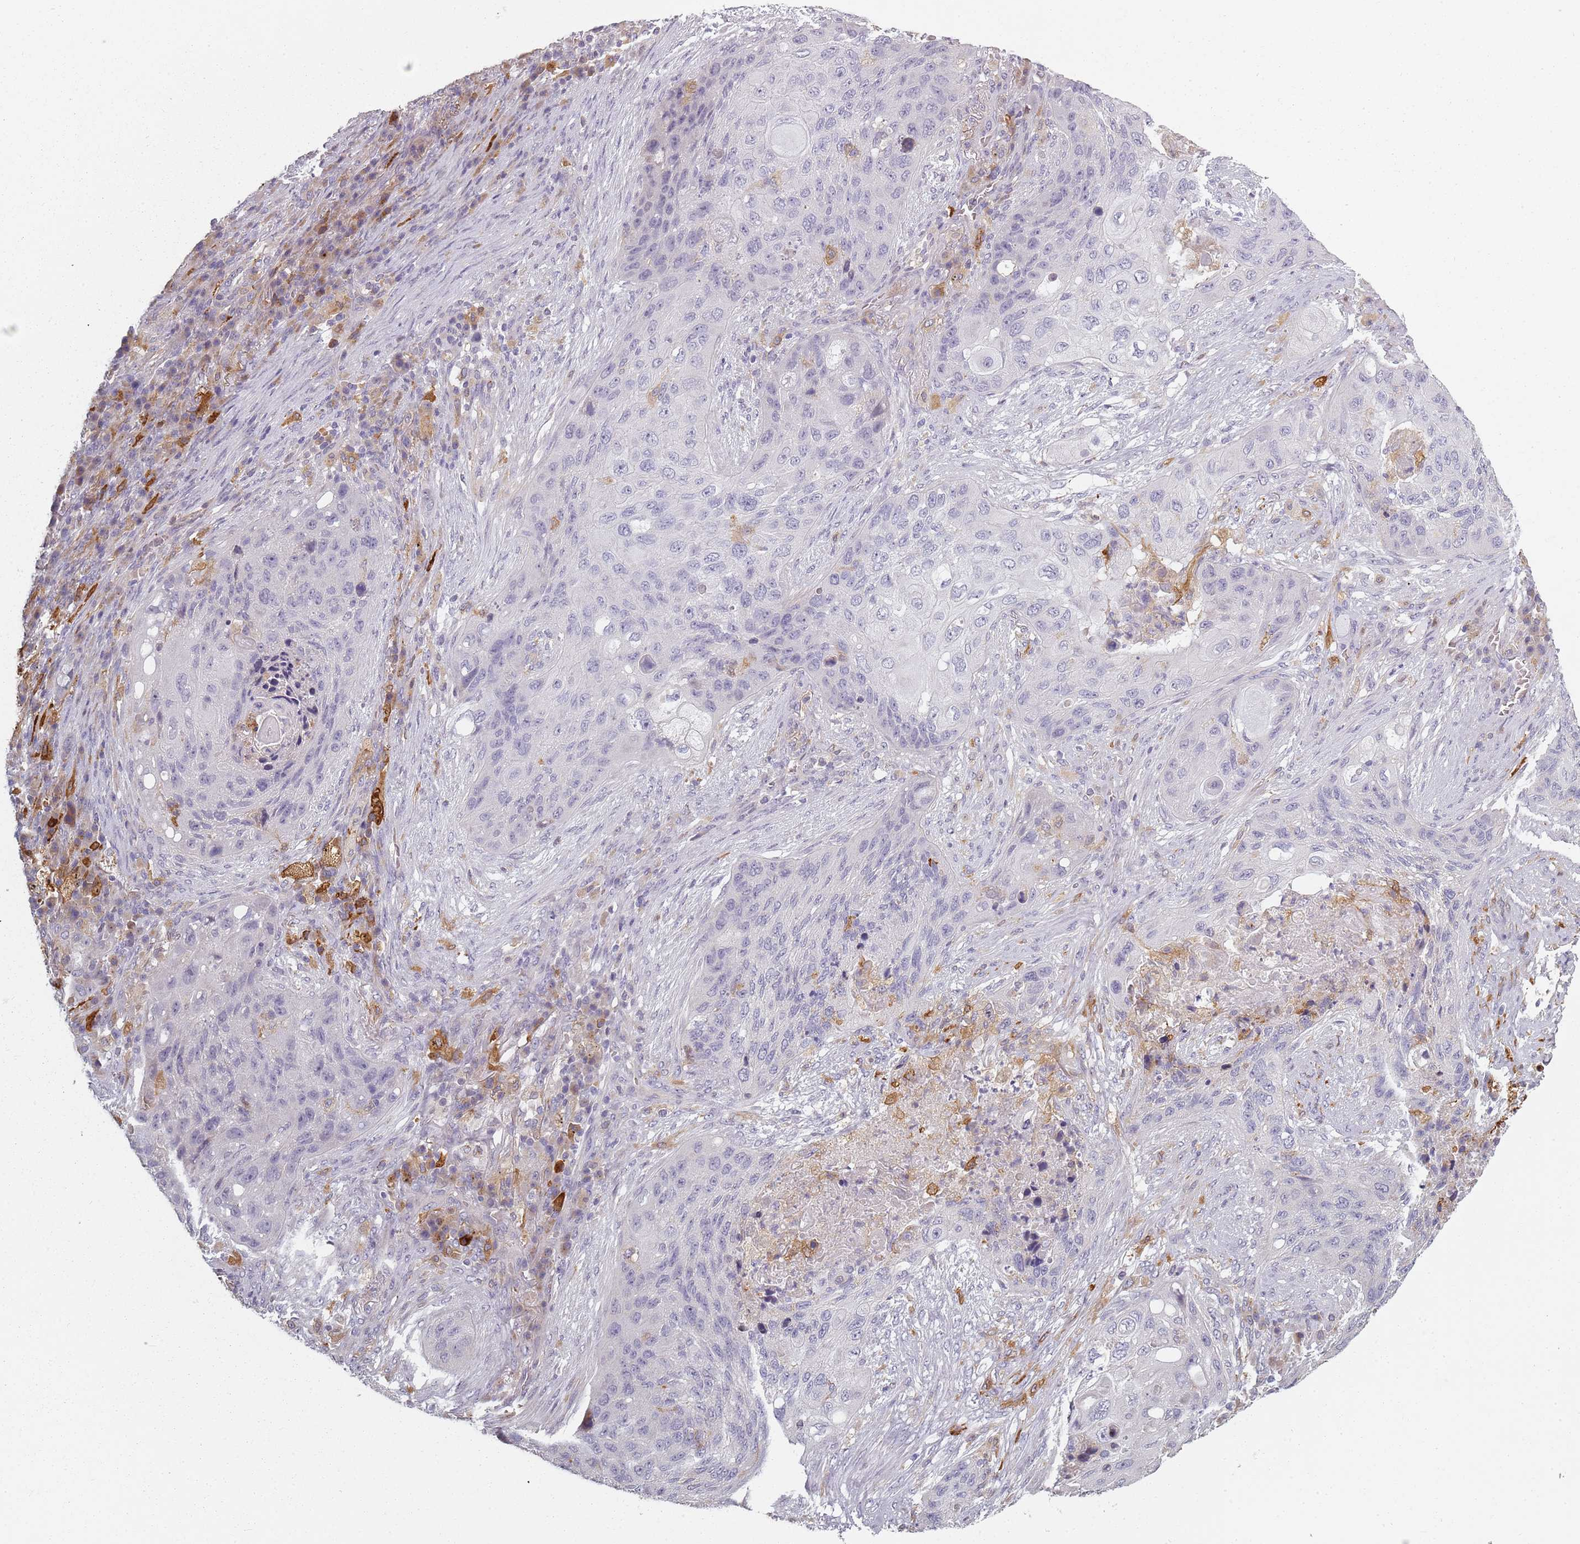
{"staining": {"intensity": "negative", "quantity": "none", "location": "none"}, "tissue": "lung cancer", "cell_type": "Tumor cells", "image_type": "cancer", "snomed": [{"axis": "morphology", "description": "Squamous cell carcinoma, NOS"}, {"axis": "topography", "description": "Lung"}], "caption": "IHC photomicrograph of lung cancer stained for a protein (brown), which shows no expression in tumor cells.", "gene": "CC2D2B", "patient": {"sex": "female", "age": 63}}